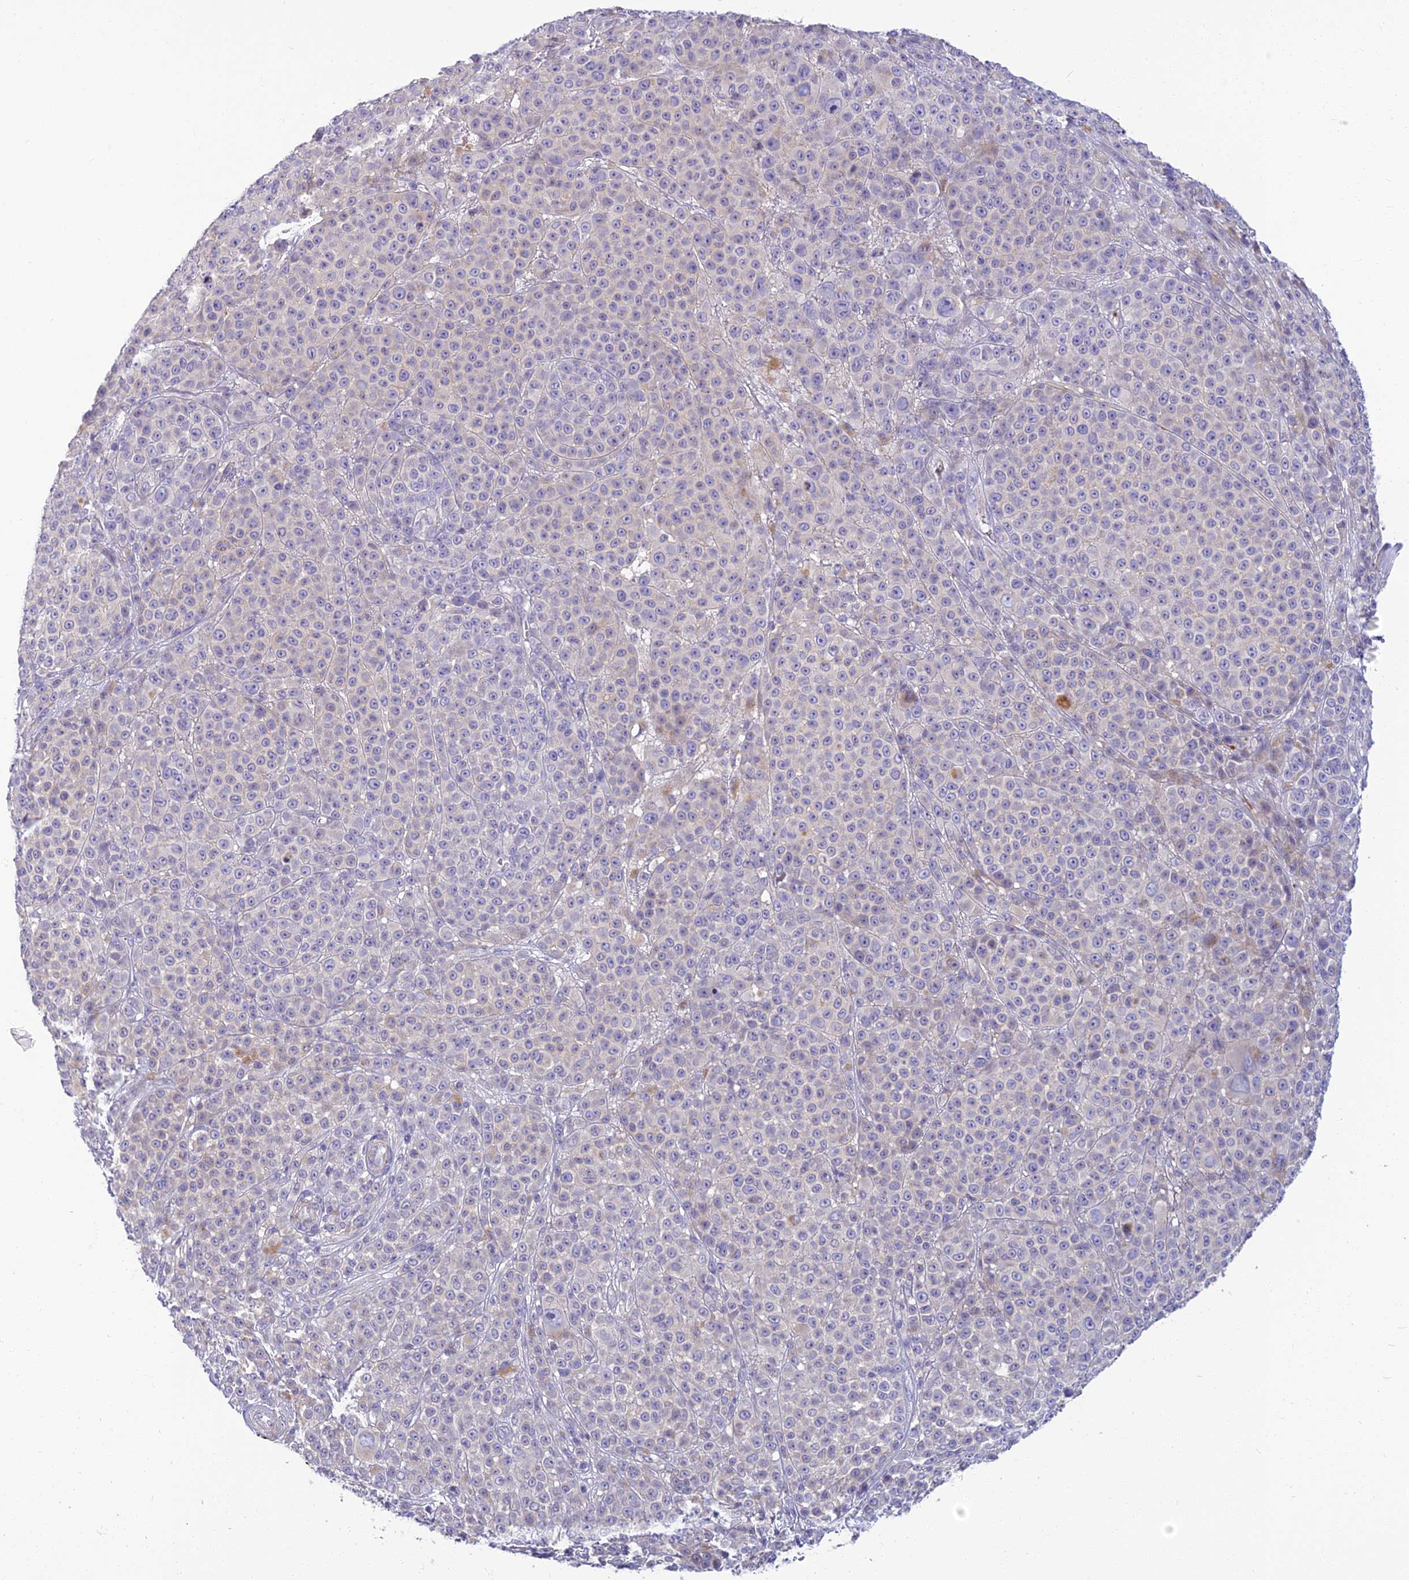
{"staining": {"intensity": "negative", "quantity": "none", "location": "none"}, "tissue": "melanoma", "cell_type": "Tumor cells", "image_type": "cancer", "snomed": [{"axis": "morphology", "description": "Malignant melanoma, NOS"}, {"axis": "topography", "description": "Skin"}], "caption": "Tumor cells show no significant expression in melanoma.", "gene": "CLIP4", "patient": {"sex": "female", "age": 94}}